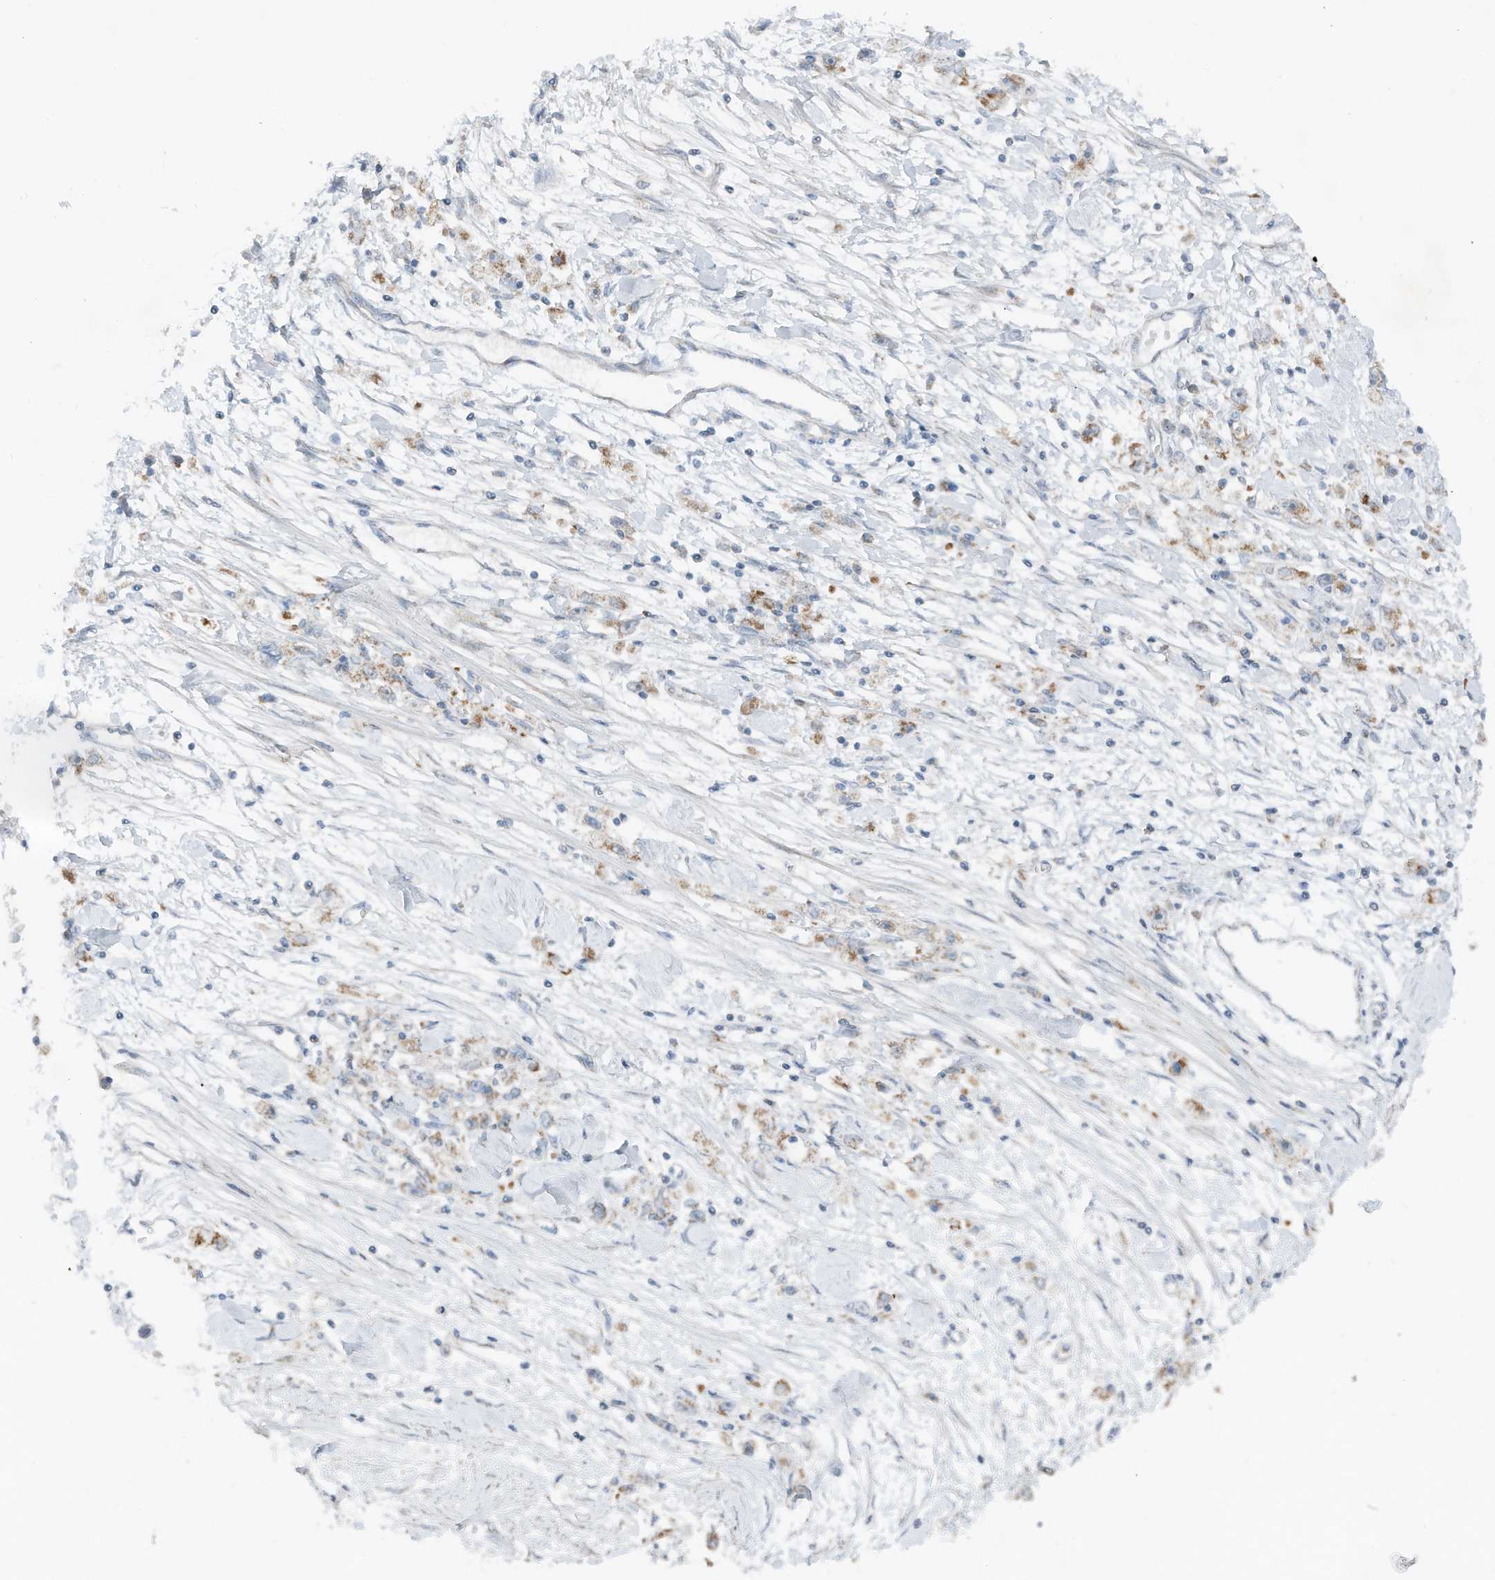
{"staining": {"intensity": "moderate", "quantity": ">75%", "location": "cytoplasmic/membranous"}, "tissue": "stomach cancer", "cell_type": "Tumor cells", "image_type": "cancer", "snomed": [{"axis": "morphology", "description": "Adenocarcinoma, NOS"}, {"axis": "topography", "description": "Stomach"}], "caption": "The immunohistochemical stain labels moderate cytoplasmic/membranous expression in tumor cells of stomach cancer tissue.", "gene": "RMND1", "patient": {"sex": "female", "age": 59}}